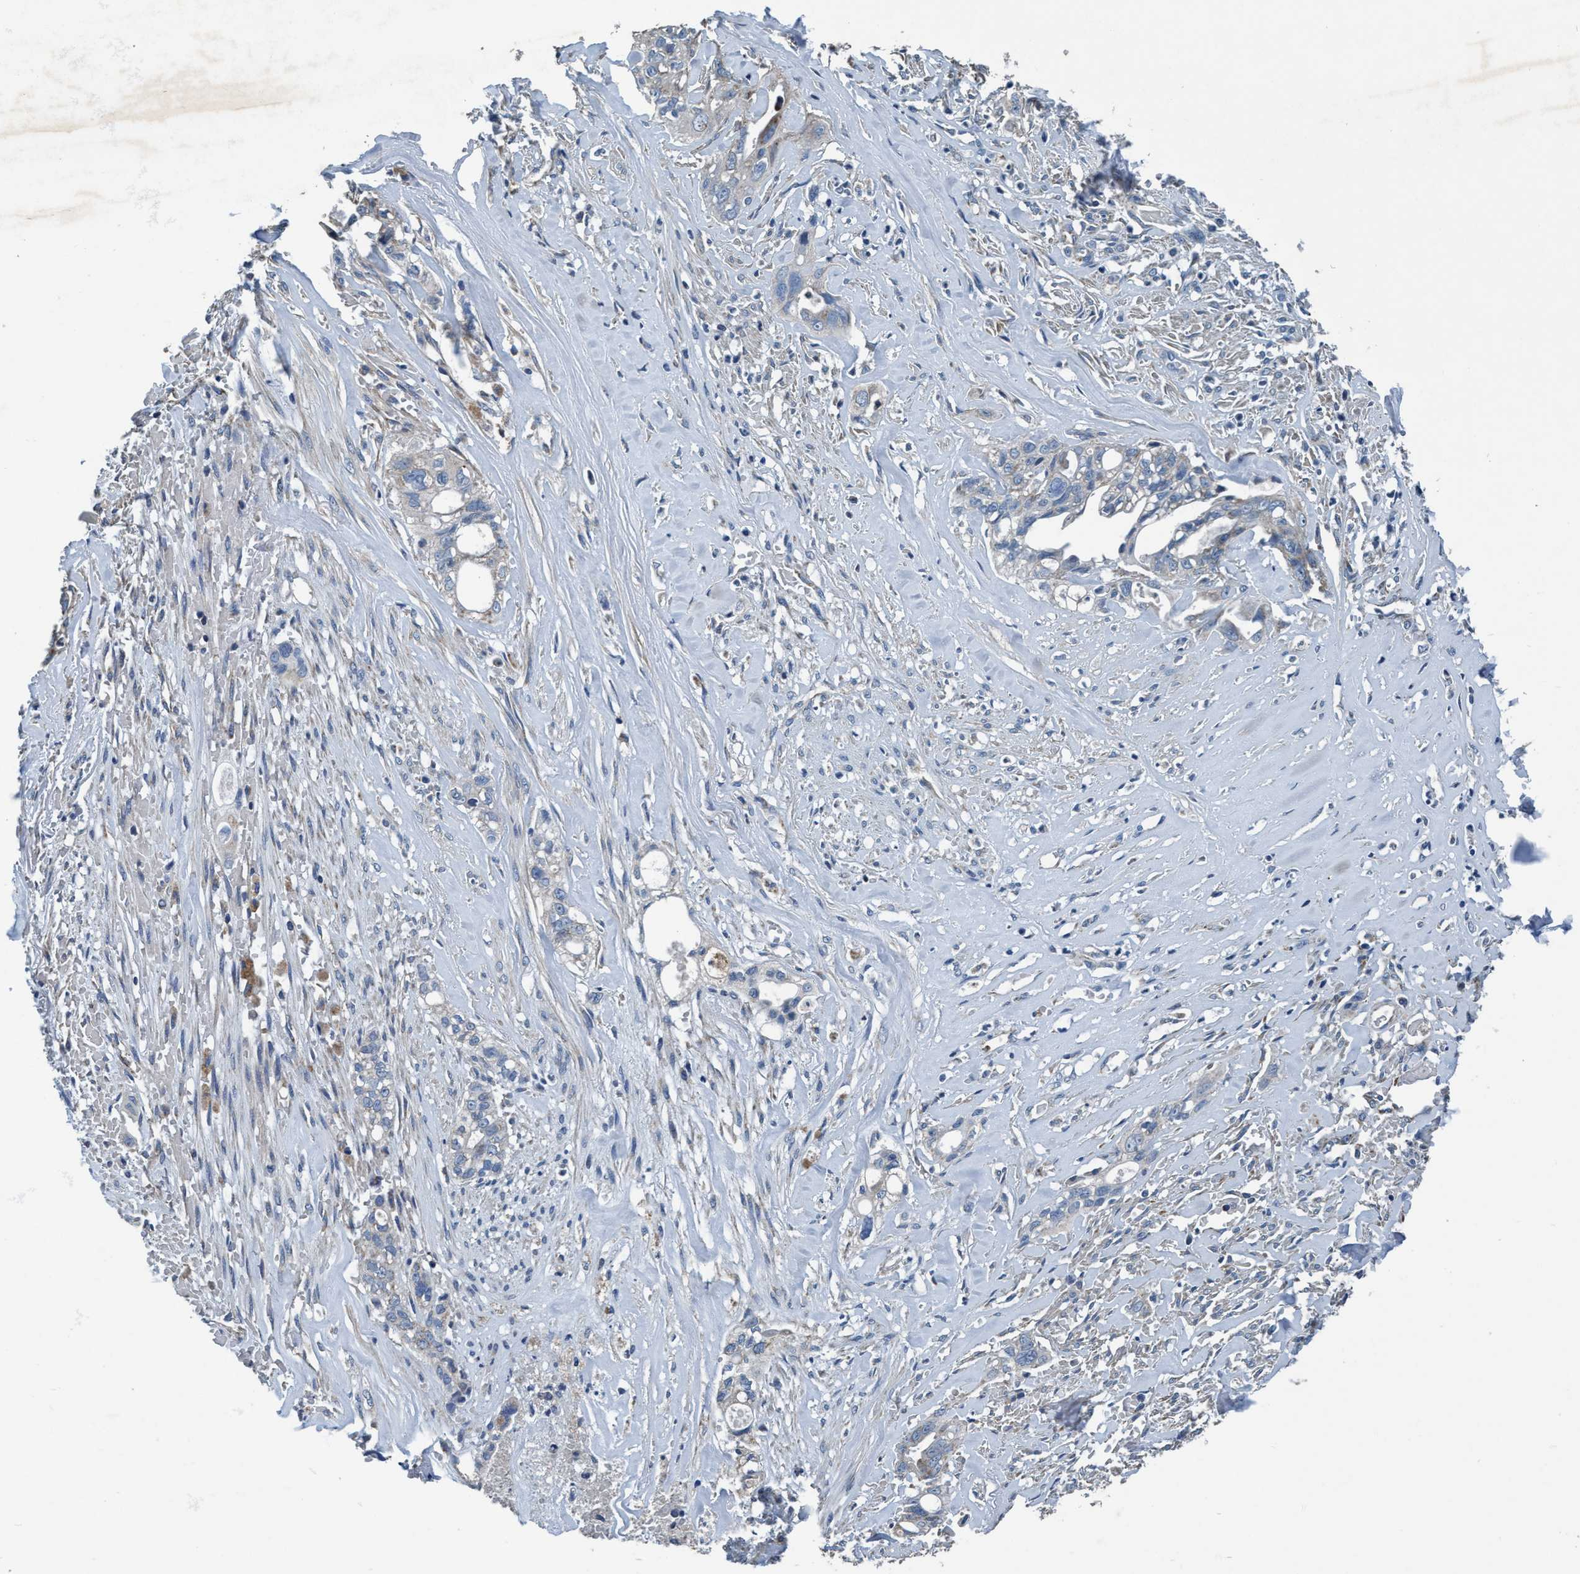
{"staining": {"intensity": "negative", "quantity": "none", "location": "none"}, "tissue": "liver cancer", "cell_type": "Tumor cells", "image_type": "cancer", "snomed": [{"axis": "morphology", "description": "Cholangiocarcinoma"}, {"axis": "topography", "description": "Liver"}], "caption": "DAB immunohistochemical staining of human cholangiocarcinoma (liver) exhibits no significant expression in tumor cells.", "gene": "ANKFN1", "patient": {"sex": "female", "age": 70}}